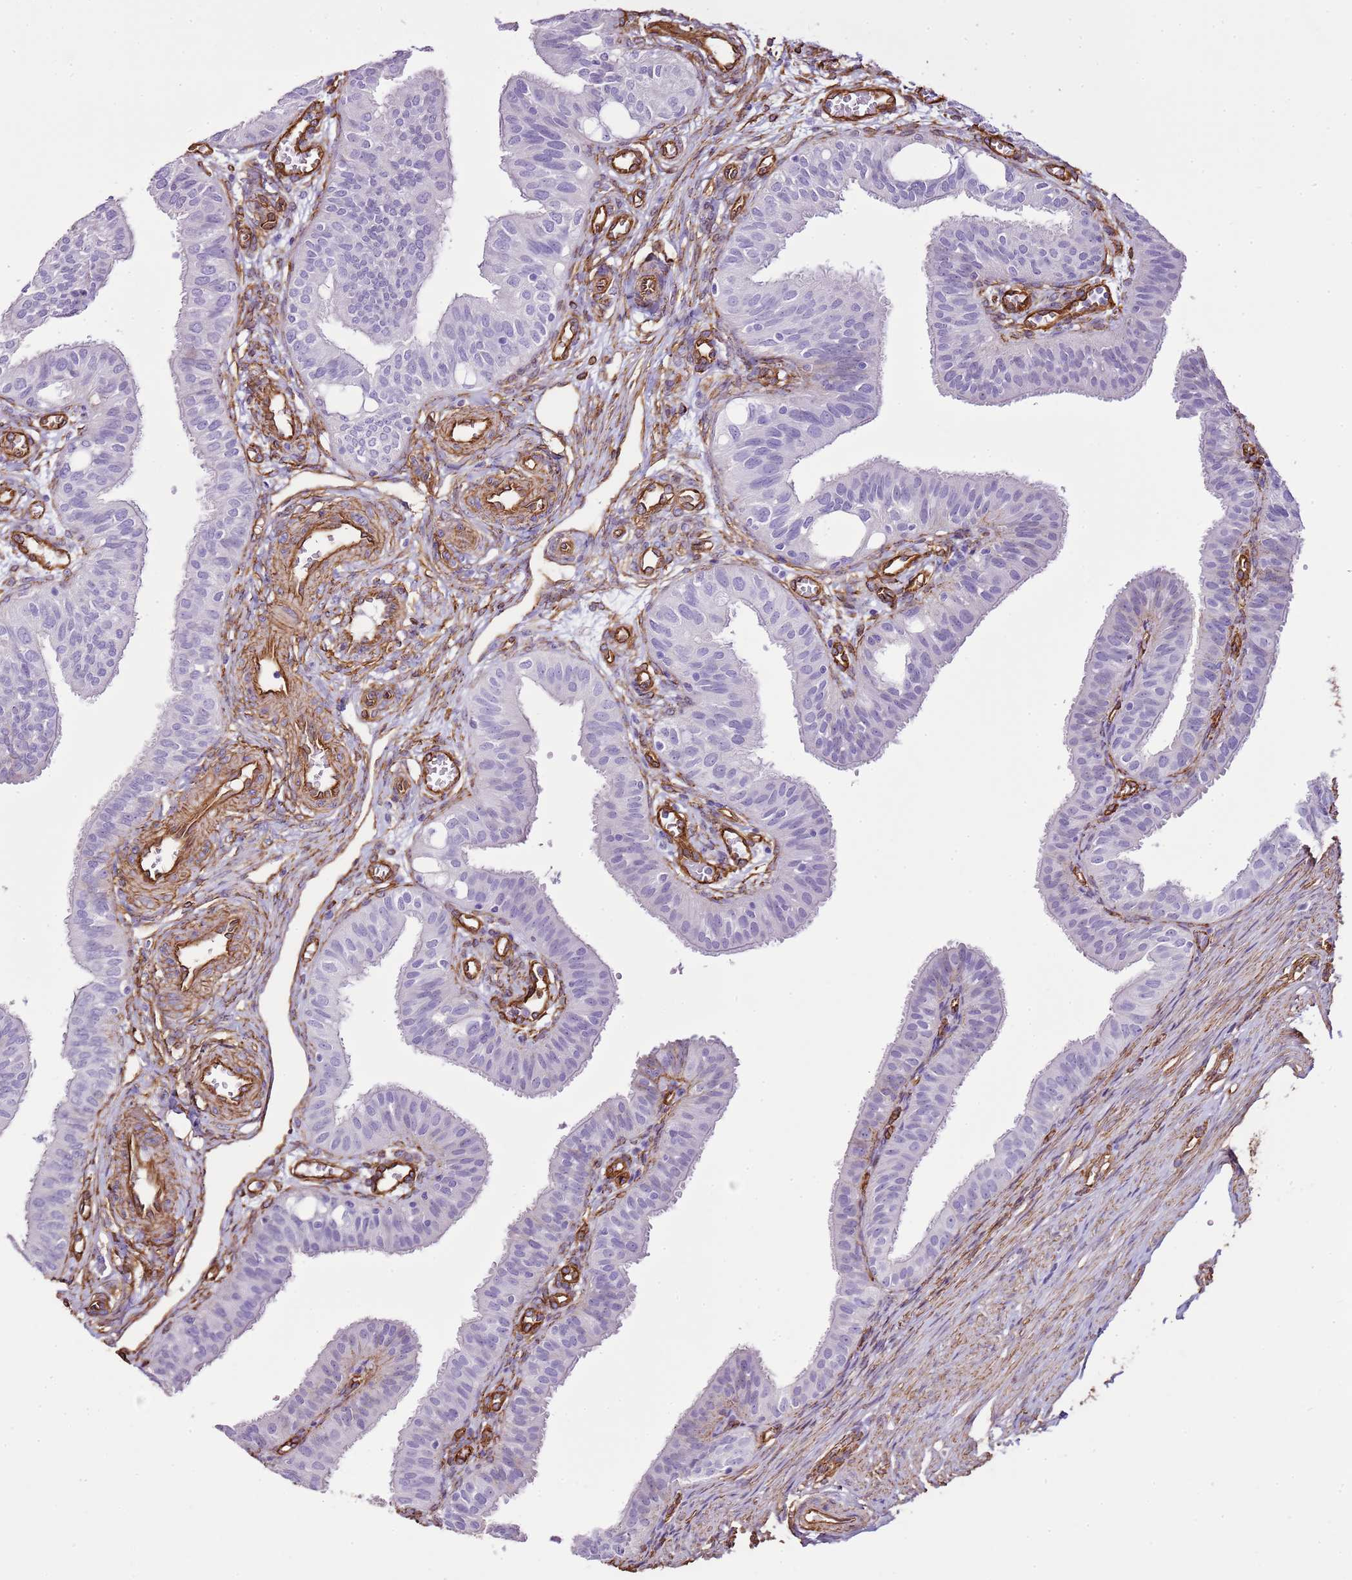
{"staining": {"intensity": "negative", "quantity": "none", "location": "none"}, "tissue": "fallopian tube", "cell_type": "Glandular cells", "image_type": "normal", "snomed": [{"axis": "morphology", "description": "Normal tissue, NOS"}, {"axis": "topography", "description": "Fallopian tube"}, {"axis": "topography", "description": "Ovary"}], "caption": "This is a photomicrograph of IHC staining of unremarkable fallopian tube, which shows no staining in glandular cells.", "gene": "CTDSPL", "patient": {"sex": "female", "age": 42}}